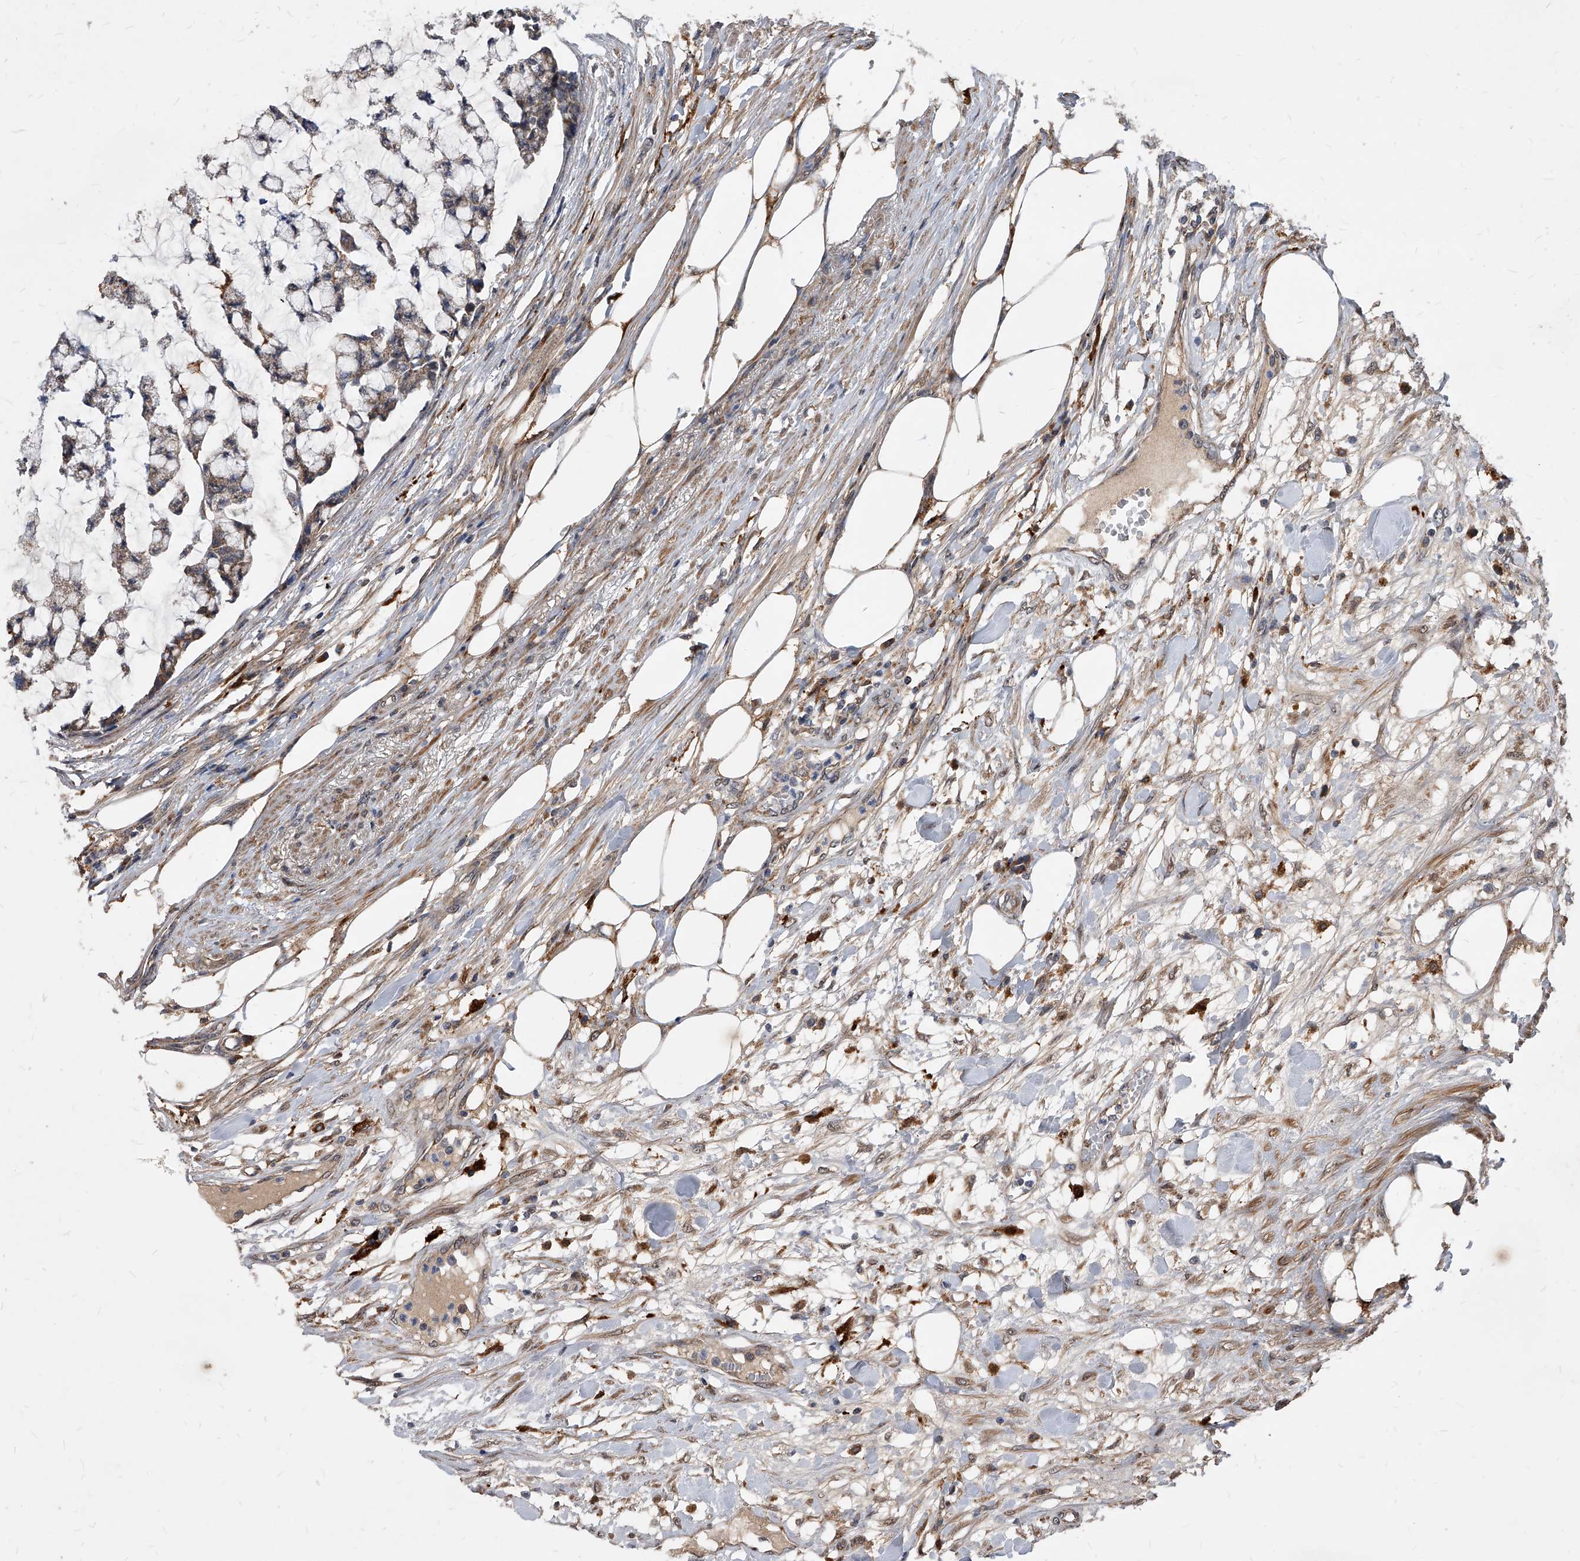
{"staining": {"intensity": "weak", "quantity": "25%-75%", "location": "cytoplasmic/membranous"}, "tissue": "colorectal cancer", "cell_type": "Tumor cells", "image_type": "cancer", "snomed": [{"axis": "morphology", "description": "Adenocarcinoma, NOS"}, {"axis": "topography", "description": "Colon"}], "caption": "Weak cytoplasmic/membranous positivity for a protein is present in approximately 25%-75% of tumor cells of colorectal adenocarcinoma using immunohistochemistry.", "gene": "SOBP", "patient": {"sex": "female", "age": 84}}